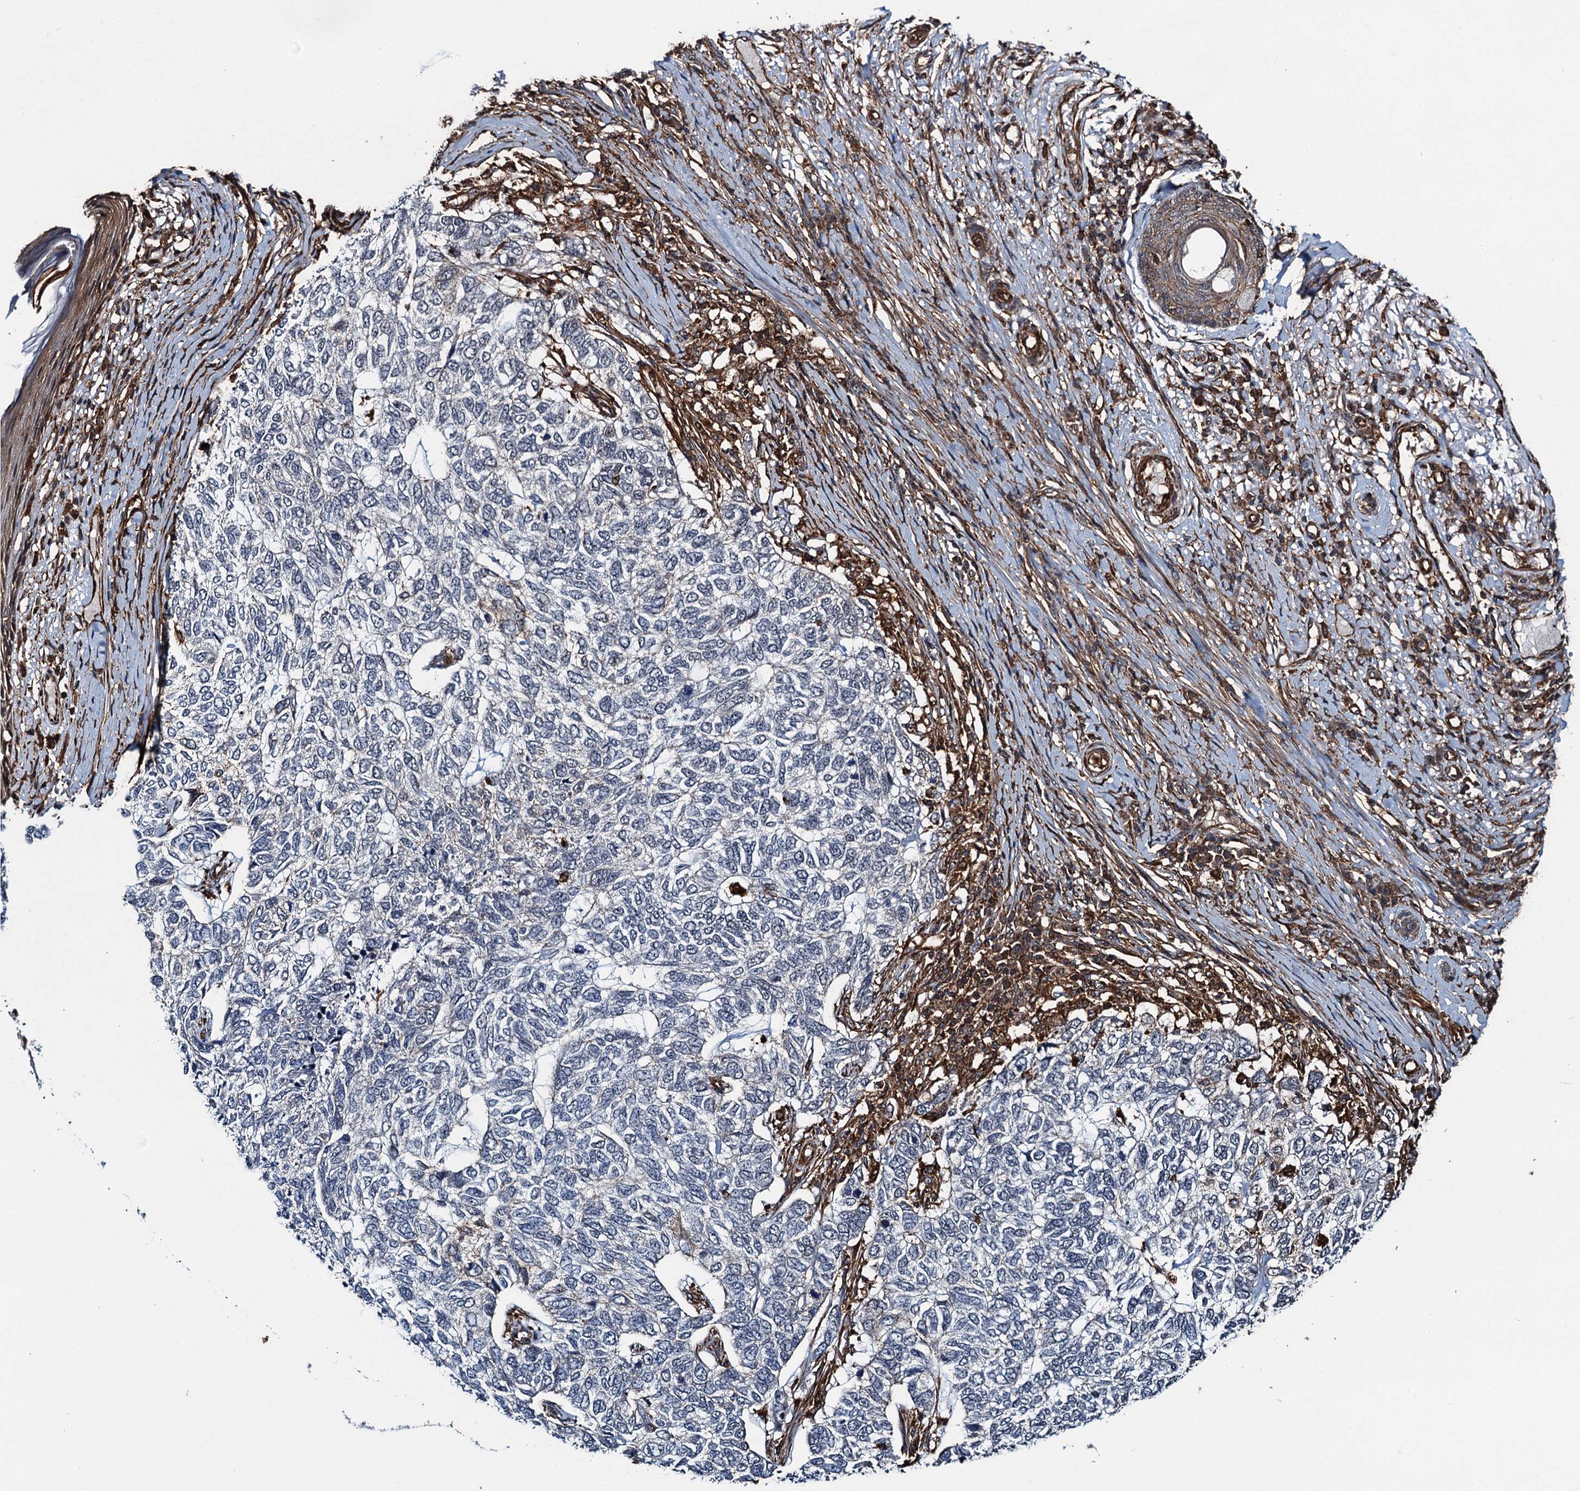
{"staining": {"intensity": "negative", "quantity": "none", "location": "none"}, "tissue": "skin cancer", "cell_type": "Tumor cells", "image_type": "cancer", "snomed": [{"axis": "morphology", "description": "Basal cell carcinoma"}, {"axis": "topography", "description": "Skin"}], "caption": "A high-resolution image shows IHC staining of skin cancer, which reveals no significant staining in tumor cells.", "gene": "WHAMM", "patient": {"sex": "female", "age": 65}}